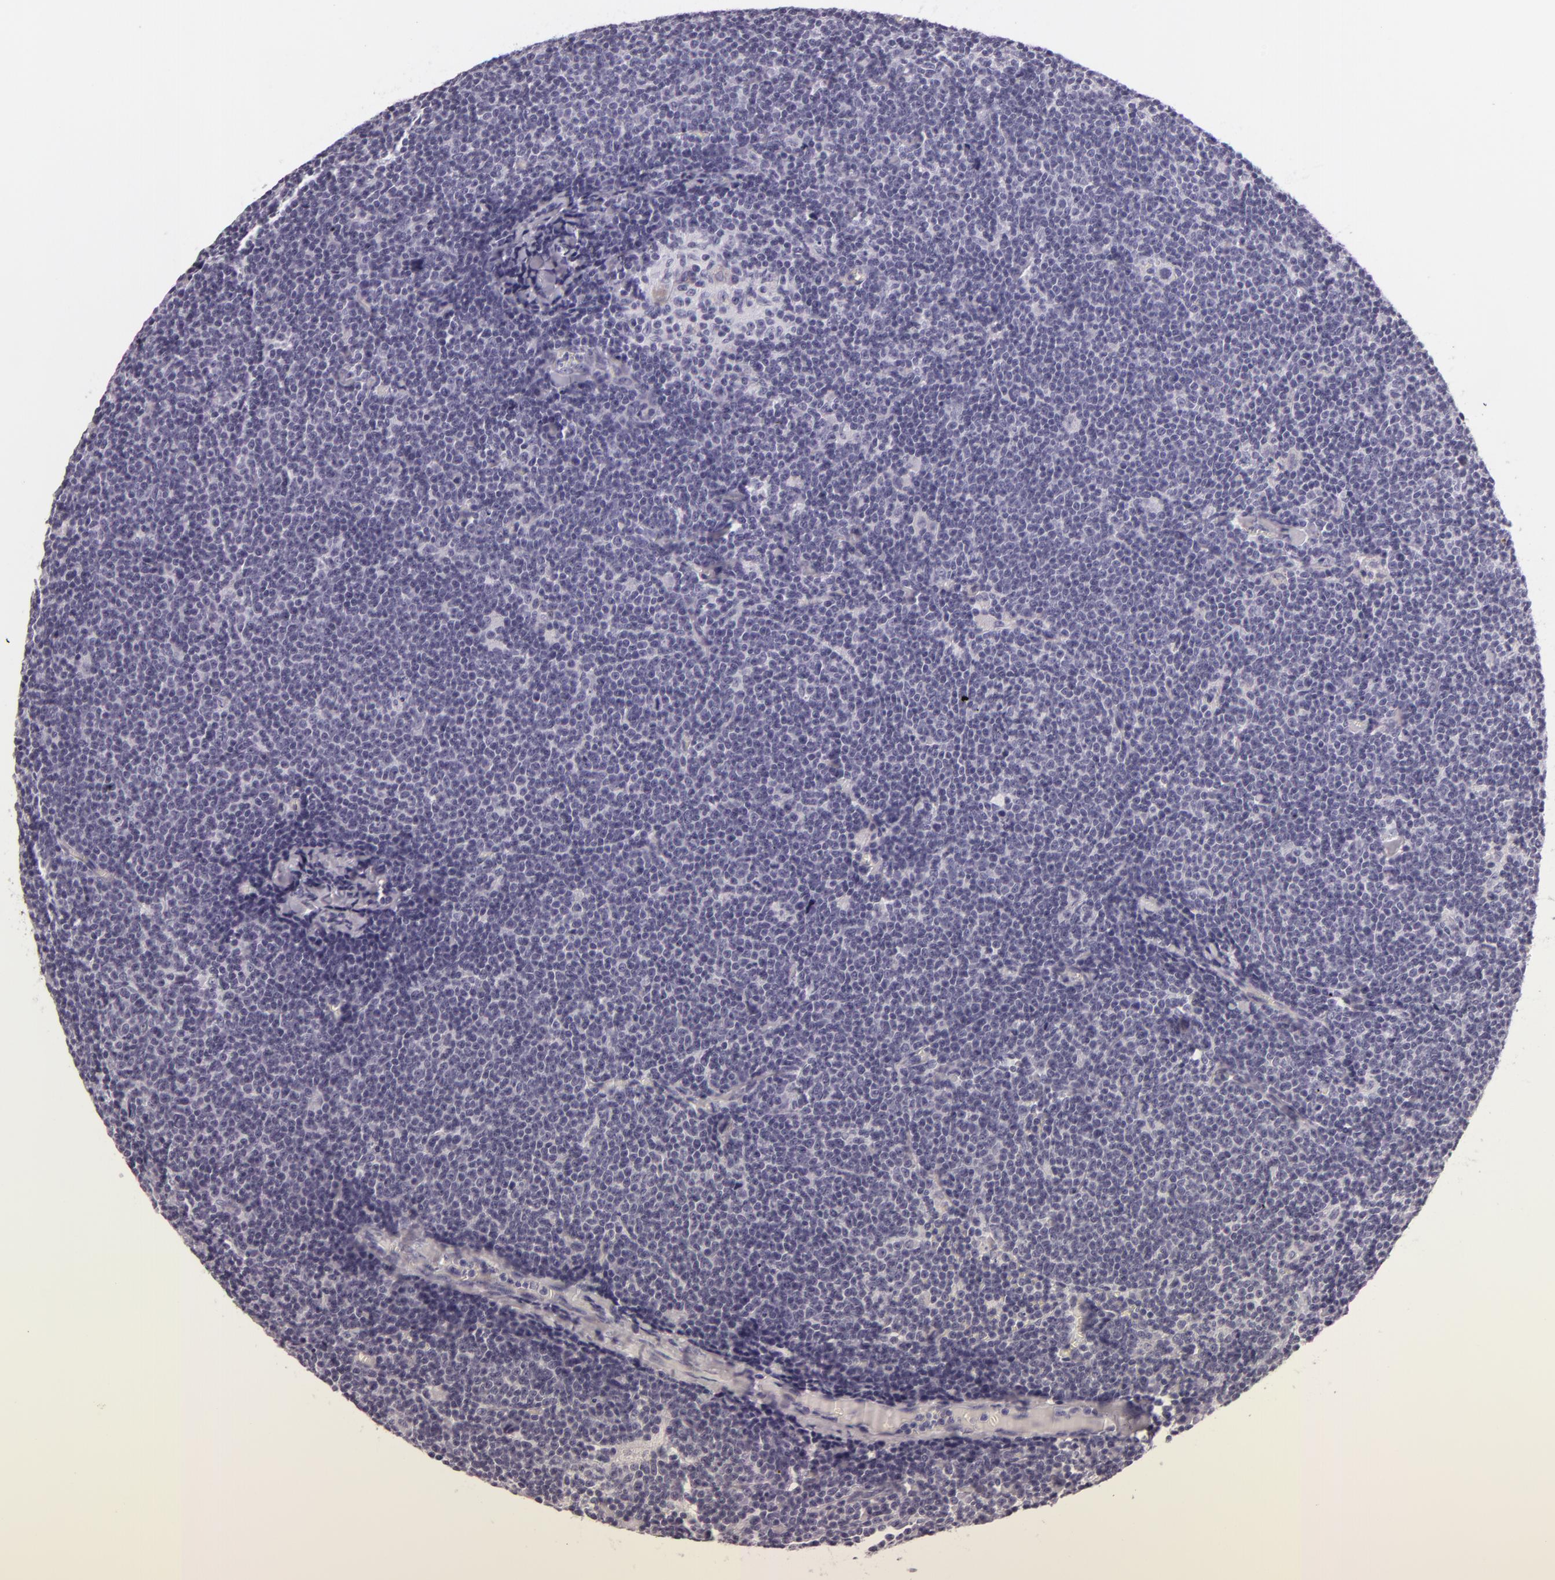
{"staining": {"intensity": "negative", "quantity": "none", "location": "none"}, "tissue": "lymphoma", "cell_type": "Tumor cells", "image_type": "cancer", "snomed": [{"axis": "morphology", "description": "Malignant lymphoma, non-Hodgkin's type, Low grade"}, {"axis": "topography", "description": "Lymph node"}], "caption": "Tumor cells are negative for brown protein staining in low-grade malignant lymphoma, non-Hodgkin's type.", "gene": "DLG4", "patient": {"sex": "male", "age": 65}}